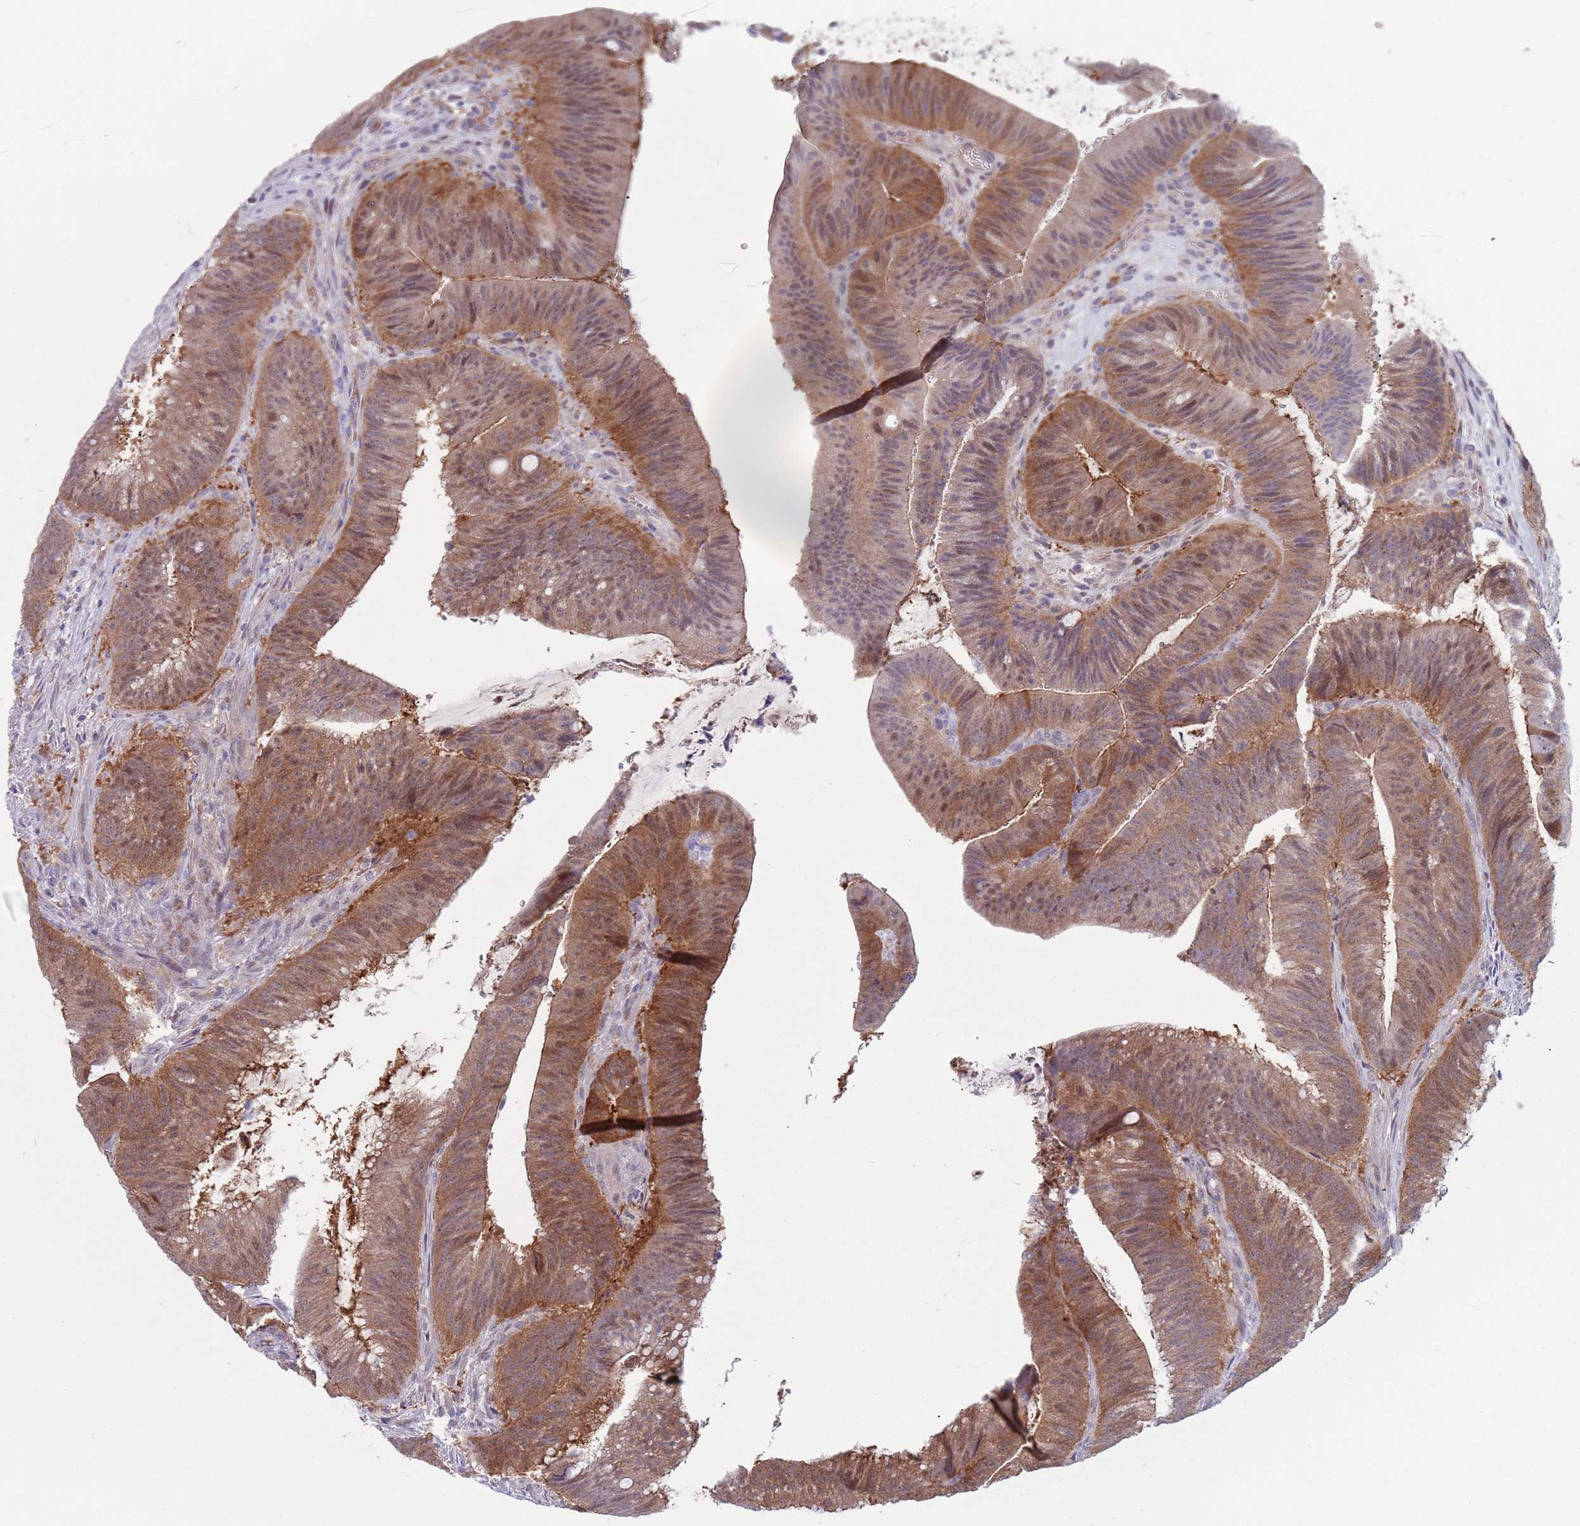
{"staining": {"intensity": "moderate", "quantity": ">75%", "location": "cytoplasmic/membranous,nuclear"}, "tissue": "colorectal cancer", "cell_type": "Tumor cells", "image_type": "cancer", "snomed": [{"axis": "morphology", "description": "Adenocarcinoma, NOS"}, {"axis": "topography", "description": "Colon"}], "caption": "Colorectal cancer (adenocarcinoma) stained with a brown dye reveals moderate cytoplasmic/membranous and nuclear positive staining in approximately >75% of tumor cells.", "gene": "CLNS1A", "patient": {"sex": "female", "age": 43}}